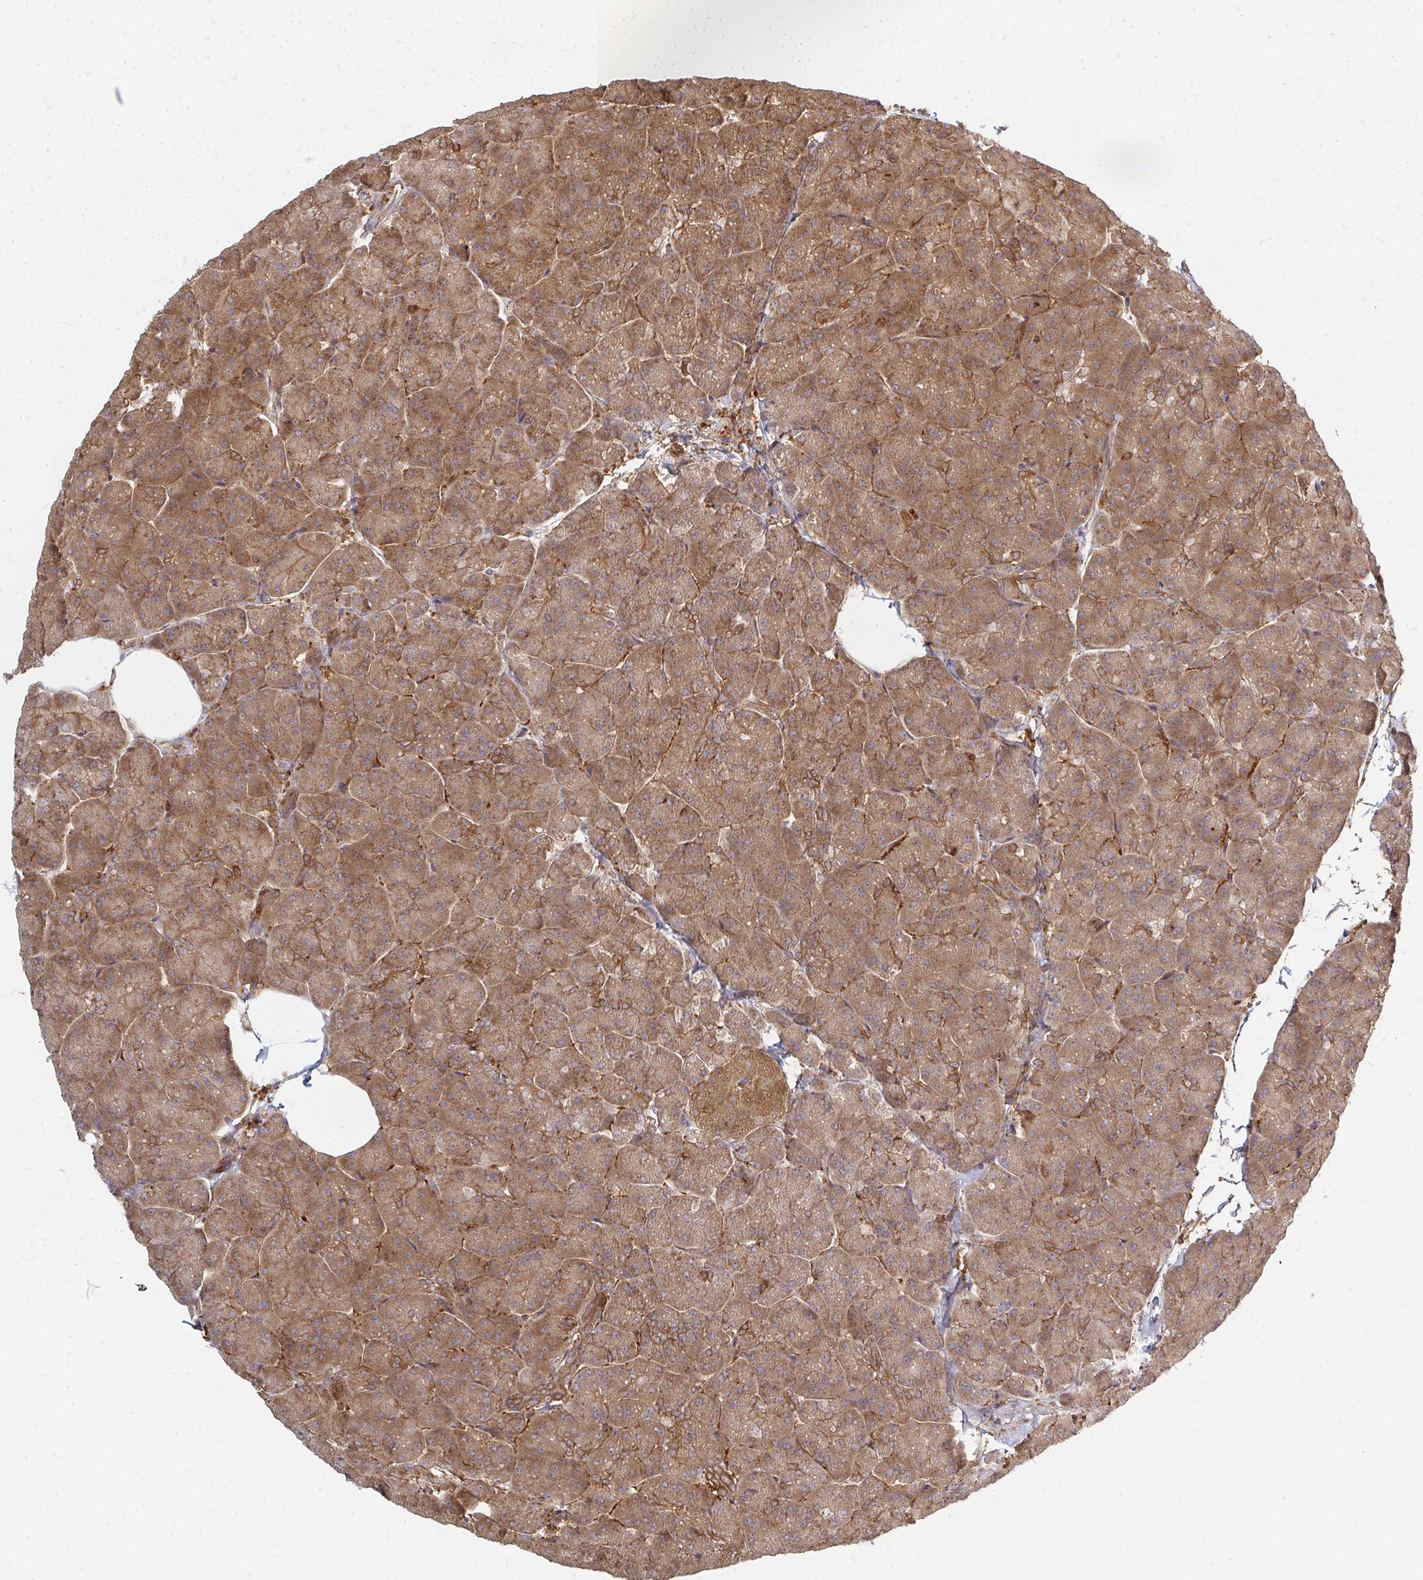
{"staining": {"intensity": "moderate", "quantity": ">75%", "location": "cytoplasmic/membranous"}, "tissue": "pancreas", "cell_type": "Exocrine glandular cells", "image_type": "normal", "snomed": [{"axis": "morphology", "description": "Normal tissue, NOS"}, {"axis": "topography", "description": "Pancreas"}, {"axis": "topography", "description": "Peripheral nerve tissue"}], "caption": "Brown immunohistochemical staining in unremarkable pancreas demonstrates moderate cytoplasmic/membranous expression in approximately >75% of exocrine glandular cells.", "gene": "ZNF285", "patient": {"sex": "male", "age": 54}}